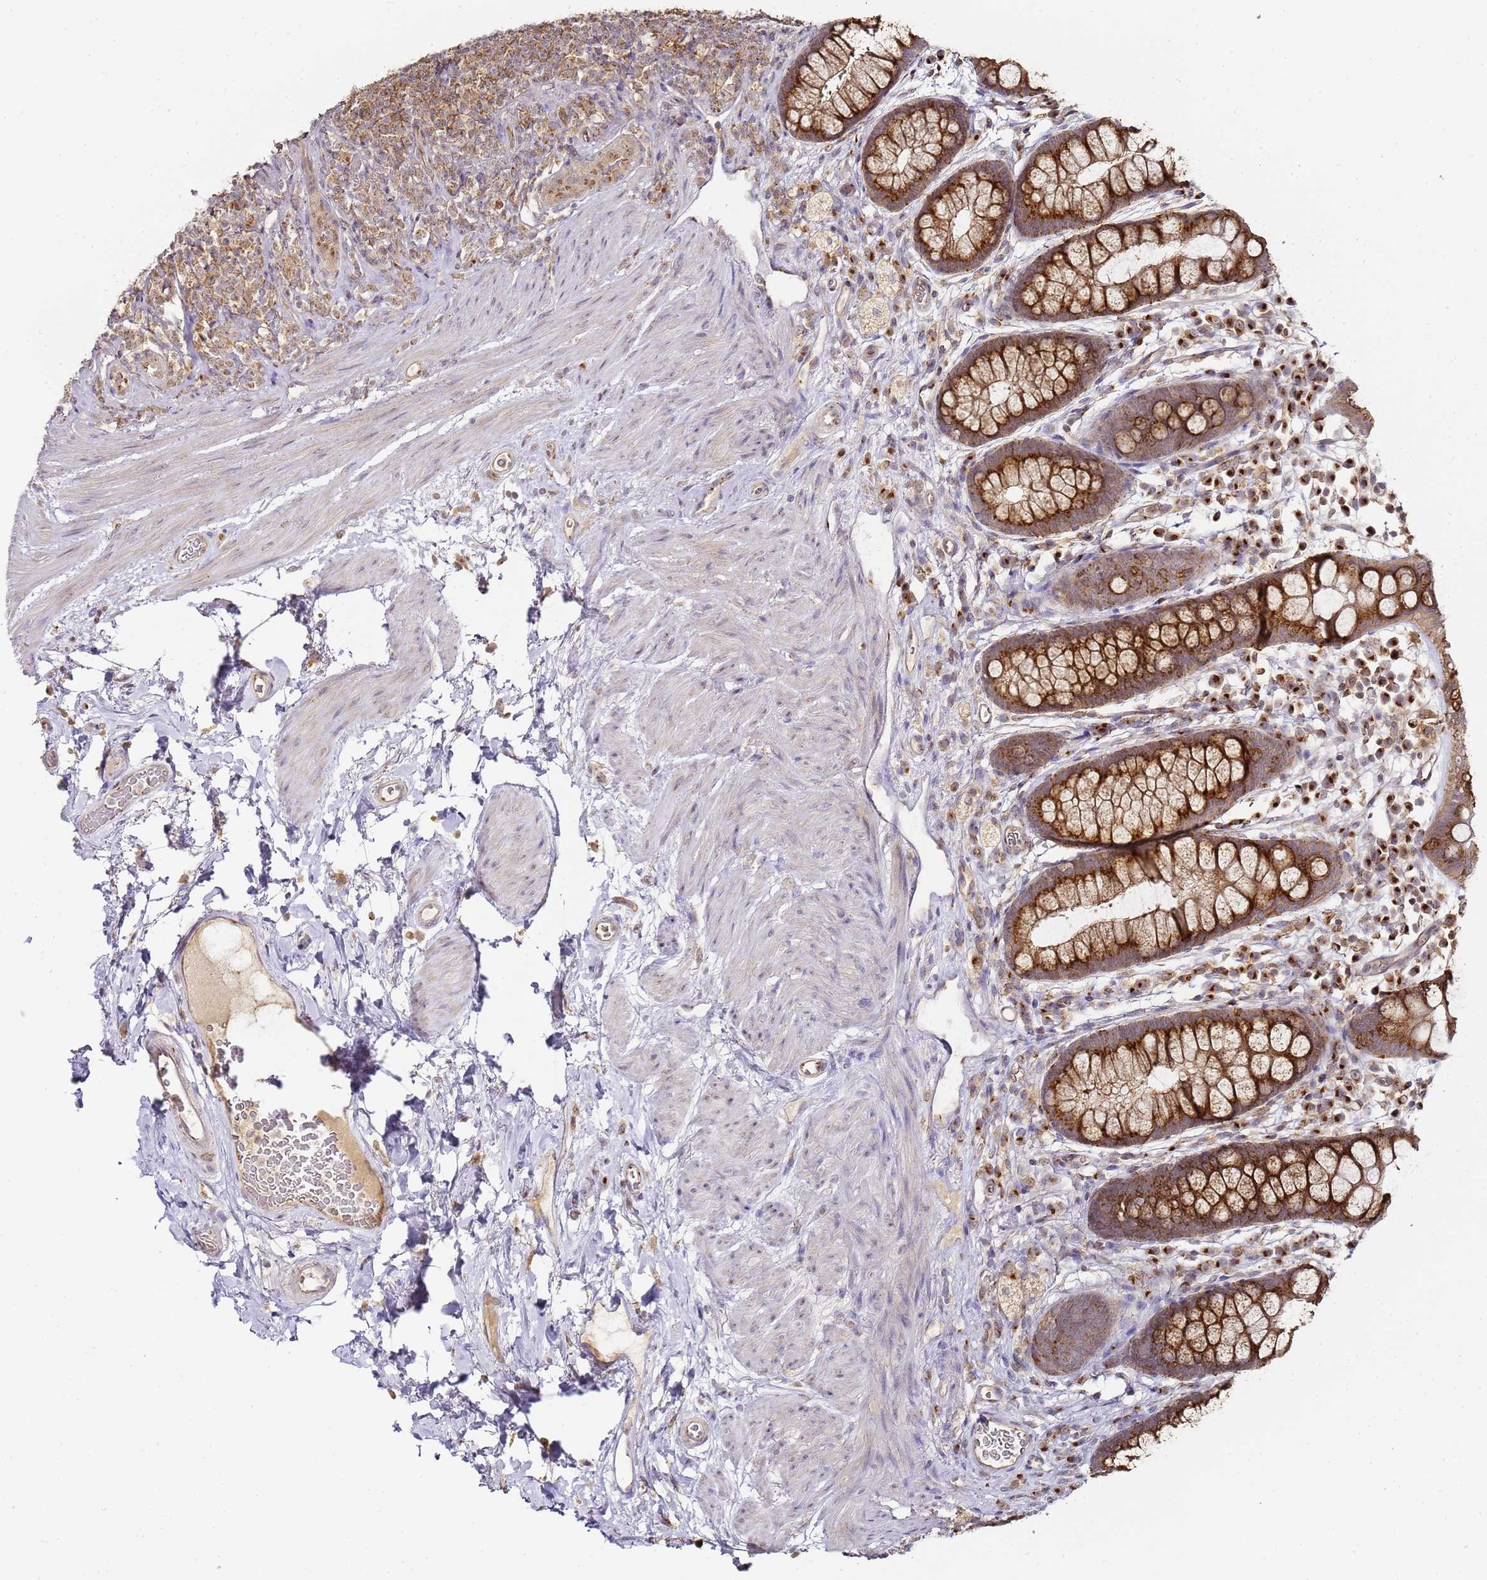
{"staining": {"intensity": "strong", "quantity": ">75%", "location": "cytoplasmic/membranous"}, "tissue": "rectum", "cell_type": "Glandular cells", "image_type": "normal", "snomed": [{"axis": "morphology", "description": "Normal tissue, NOS"}, {"axis": "topography", "description": "Rectum"}, {"axis": "topography", "description": "Peripheral nerve tissue"}], "caption": "Immunohistochemical staining of benign human rectum exhibits high levels of strong cytoplasmic/membranous expression in about >75% of glandular cells.", "gene": "MRPL49", "patient": {"sex": "female", "age": 69}}